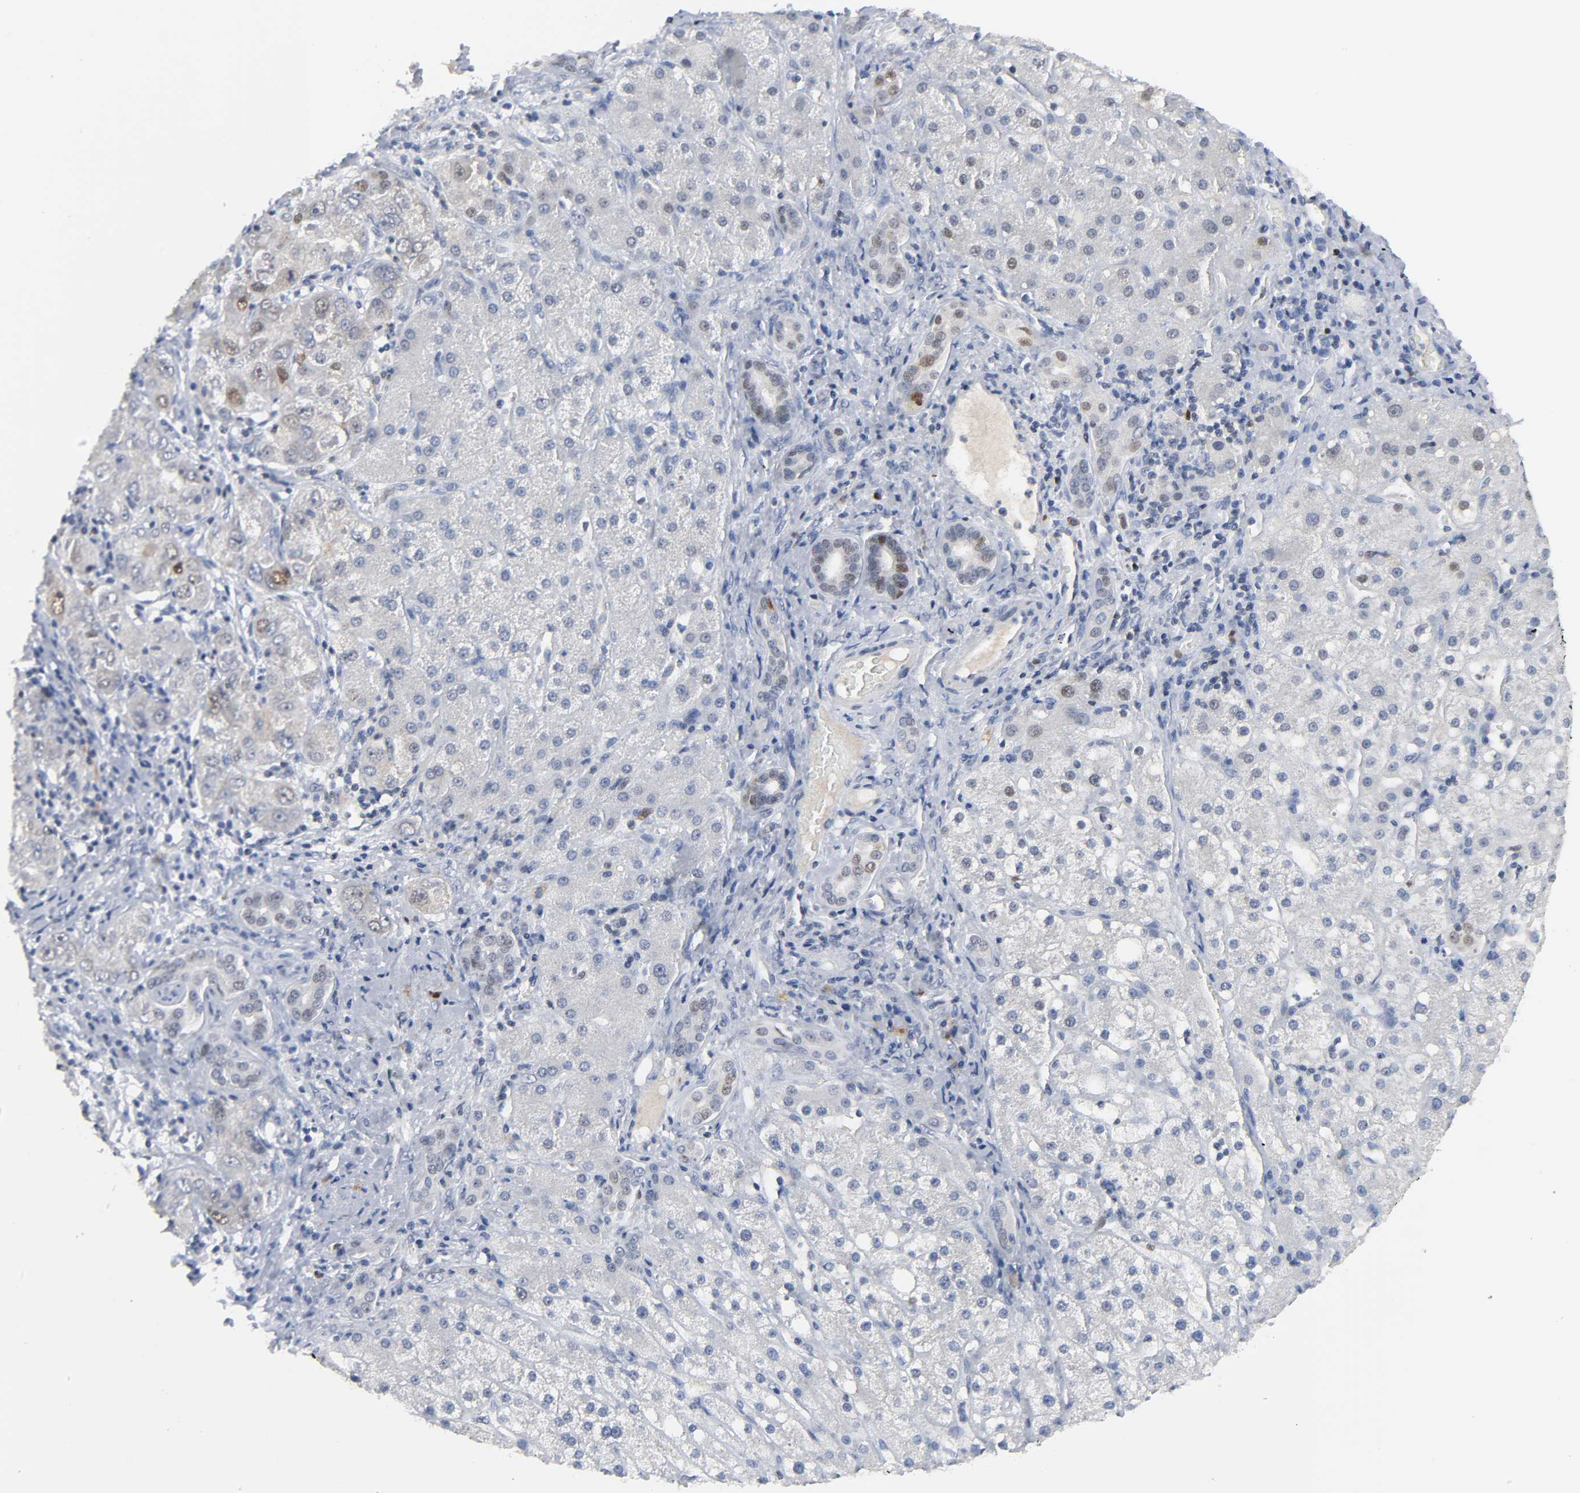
{"staining": {"intensity": "weak", "quantity": "<25%", "location": "nuclear"}, "tissue": "liver cancer", "cell_type": "Tumor cells", "image_type": "cancer", "snomed": [{"axis": "morphology", "description": "Carcinoma, Hepatocellular, NOS"}, {"axis": "topography", "description": "Liver"}], "caption": "Immunohistochemistry (IHC) histopathology image of human liver cancer (hepatocellular carcinoma) stained for a protein (brown), which displays no positivity in tumor cells.", "gene": "WEE1", "patient": {"sex": "male", "age": 80}}